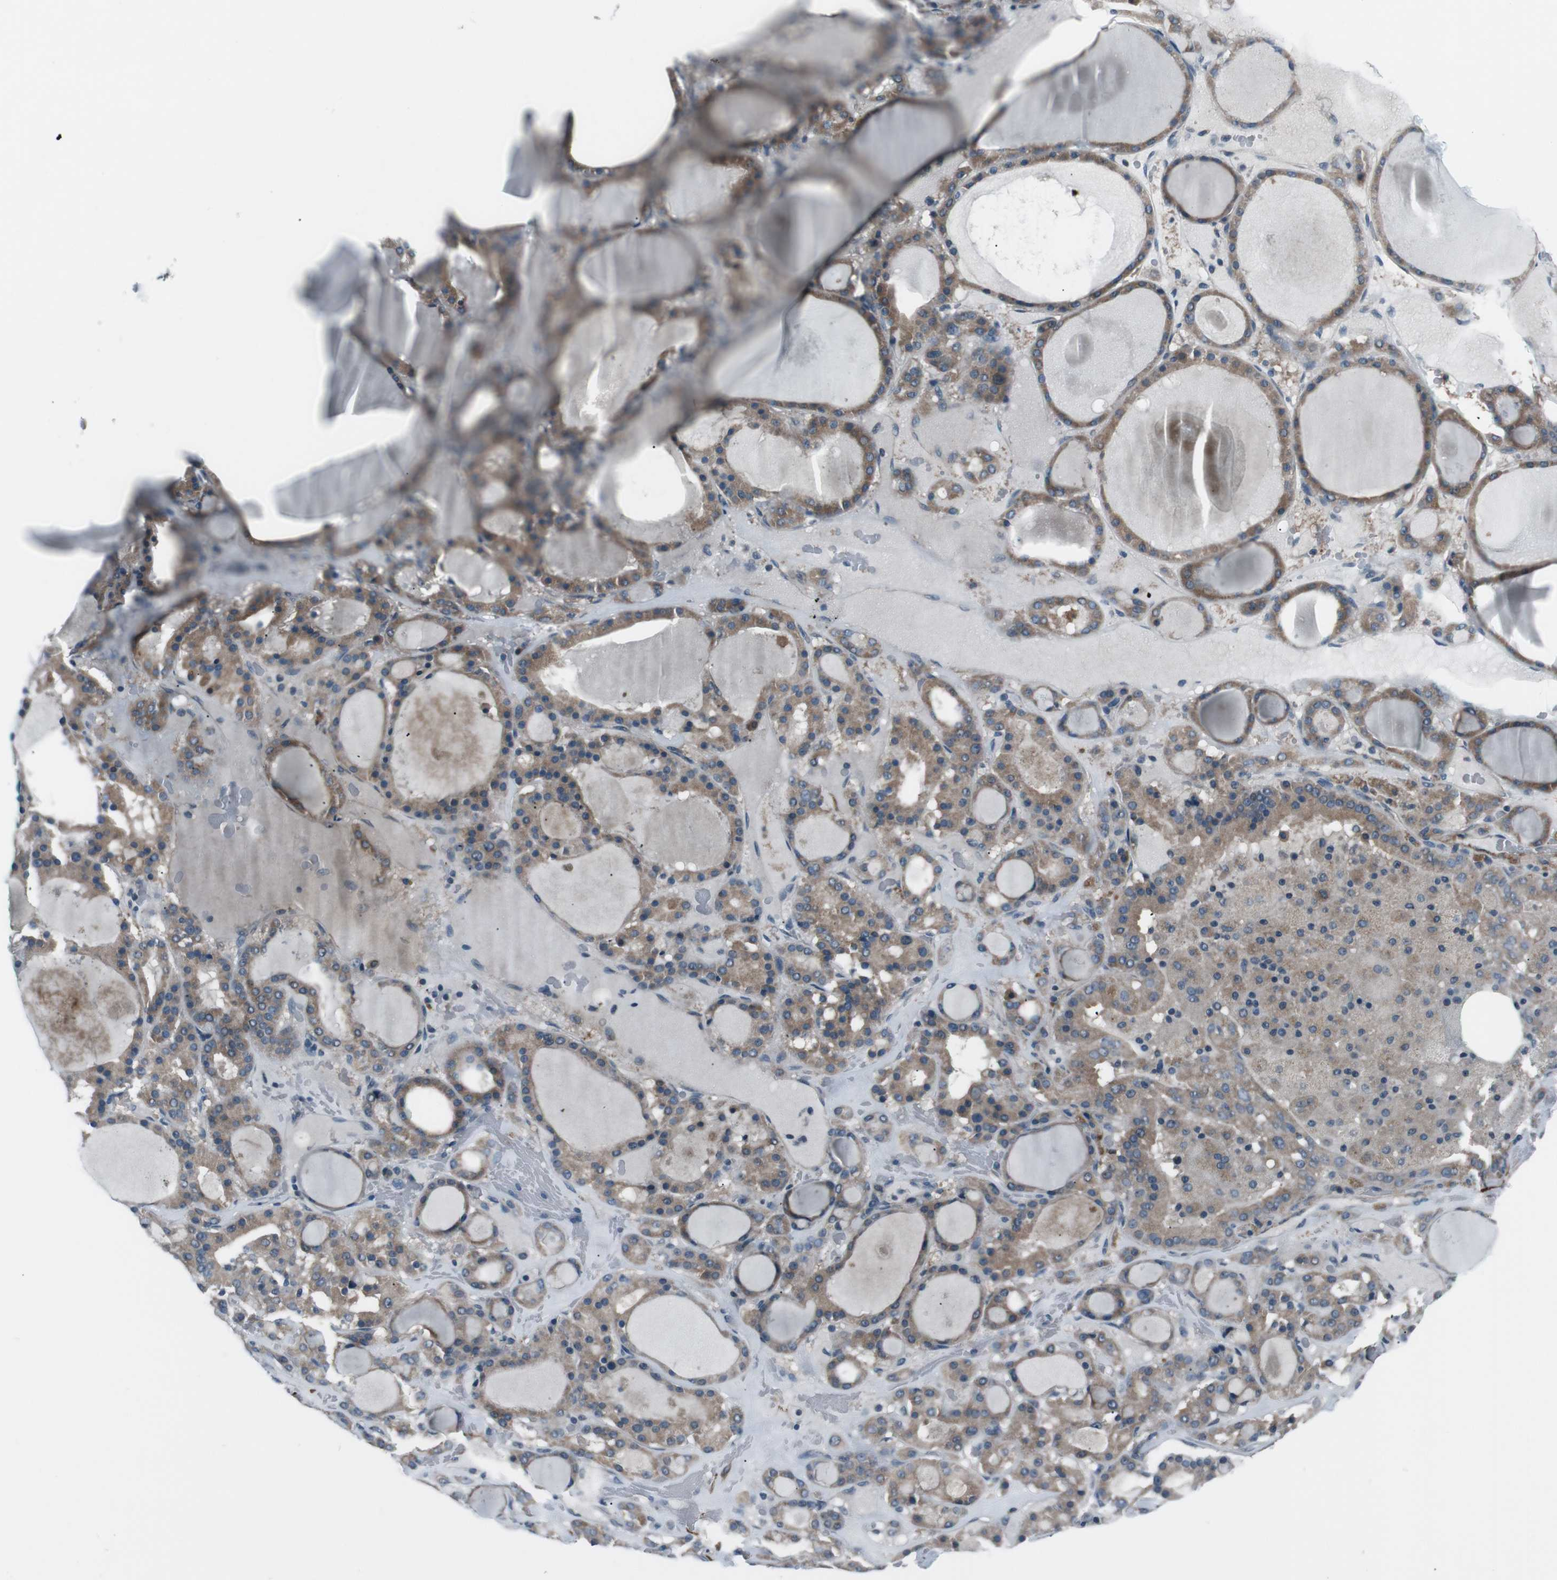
{"staining": {"intensity": "moderate", "quantity": ">75%", "location": "cytoplasmic/membranous"}, "tissue": "thyroid gland", "cell_type": "Glandular cells", "image_type": "normal", "snomed": [{"axis": "morphology", "description": "Normal tissue, NOS"}, {"axis": "morphology", "description": "Carcinoma, NOS"}, {"axis": "topography", "description": "Thyroid gland"}], "caption": "High-magnification brightfield microscopy of benign thyroid gland stained with DAB (brown) and counterstained with hematoxylin (blue). glandular cells exhibit moderate cytoplasmic/membranous positivity is appreciated in approximately>75% of cells. The protein of interest is stained brown, and the nuclei are stained in blue (DAB (3,3'-diaminobenzidine) IHC with brightfield microscopy, high magnification).", "gene": "PDLIM5", "patient": {"sex": "female", "age": 86}}